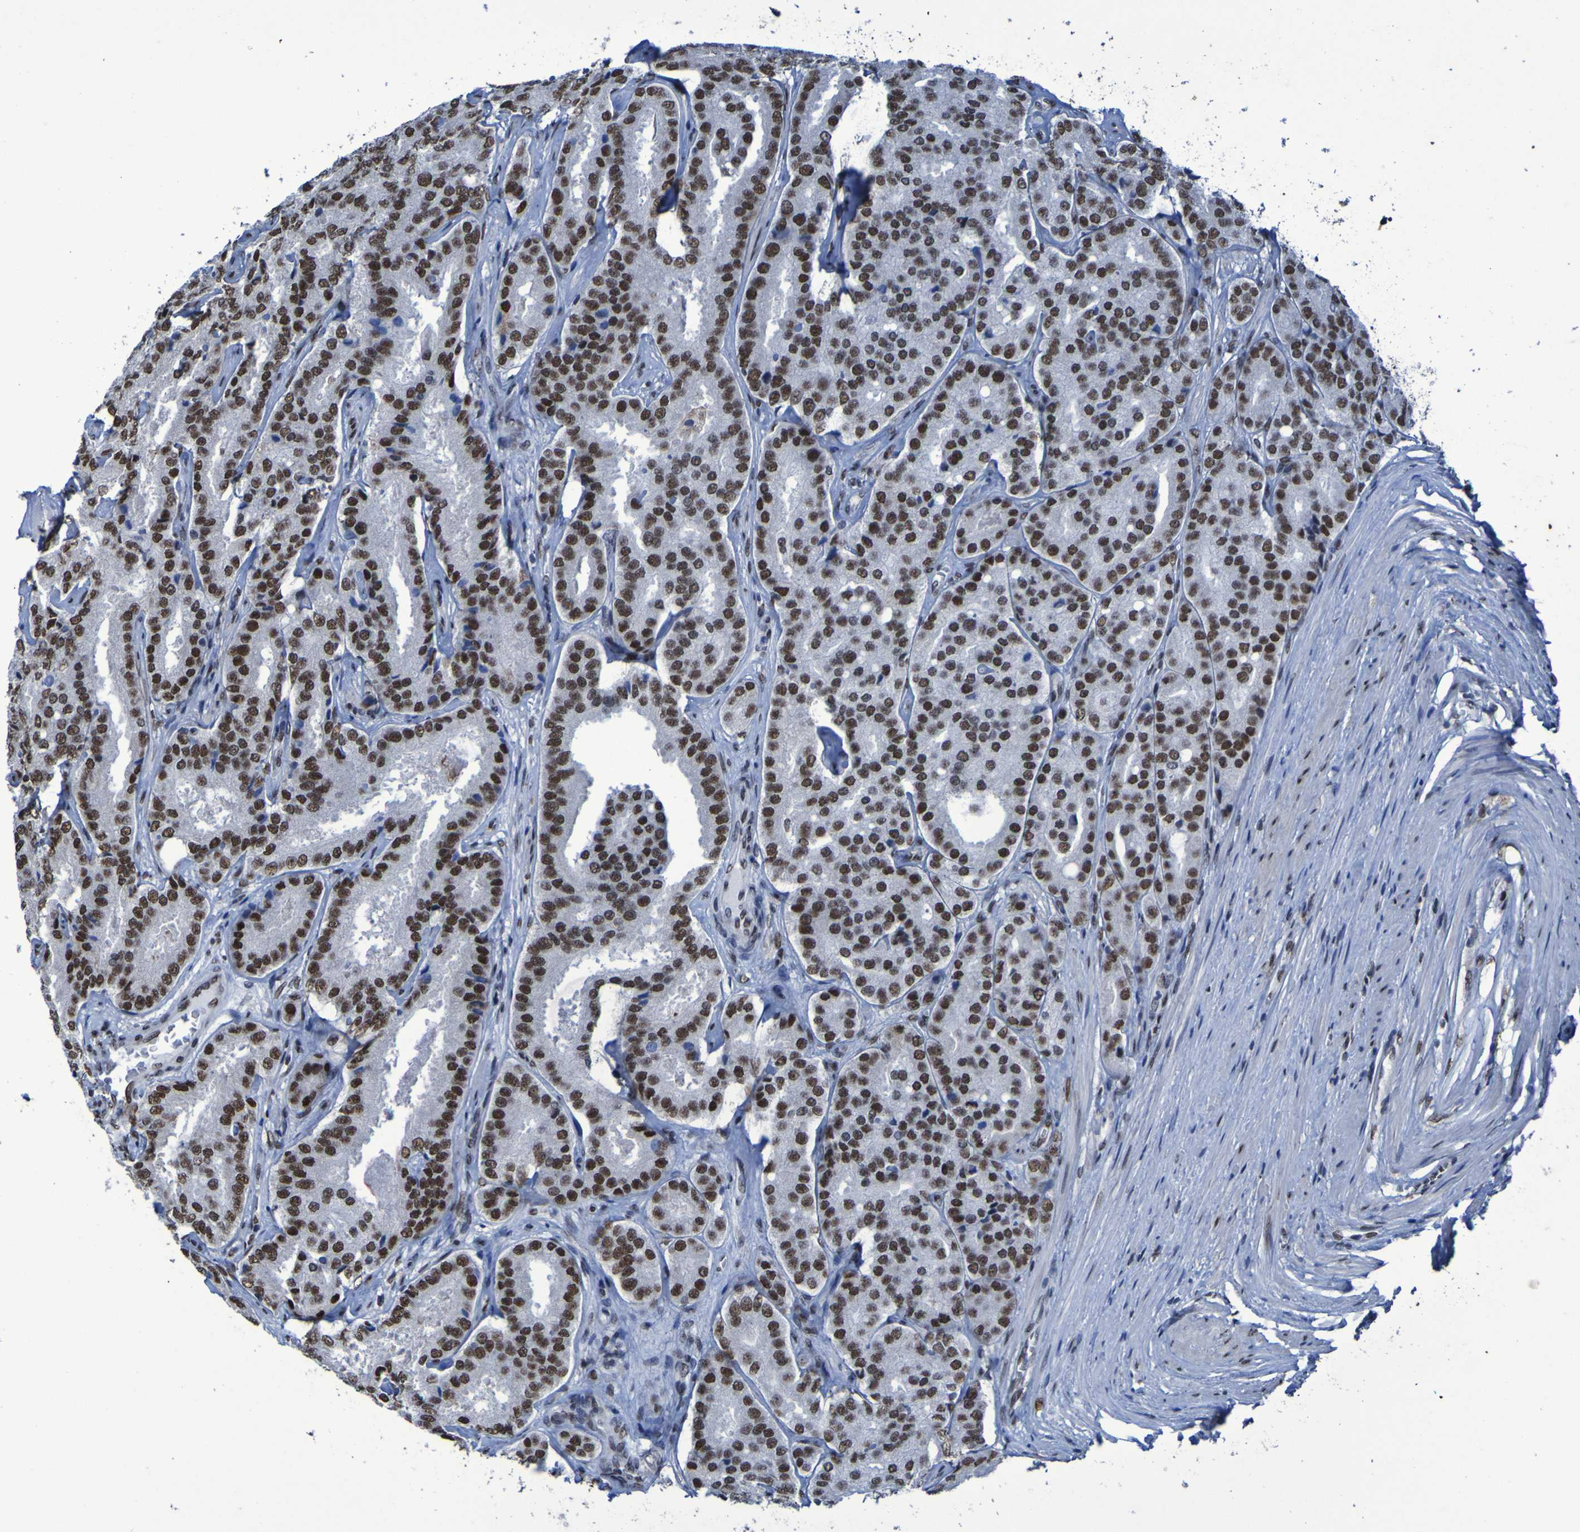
{"staining": {"intensity": "strong", "quantity": ">75%", "location": "nuclear"}, "tissue": "prostate cancer", "cell_type": "Tumor cells", "image_type": "cancer", "snomed": [{"axis": "morphology", "description": "Adenocarcinoma, High grade"}, {"axis": "topography", "description": "Prostate"}], "caption": "This histopathology image demonstrates immunohistochemistry staining of human adenocarcinoma (high-grade) (prostate), with high strong nuclear positivity in approximately >75% of tumor cells.", "gene": "HNRNPR", "patient": {"sex": "male", "age": 65}}